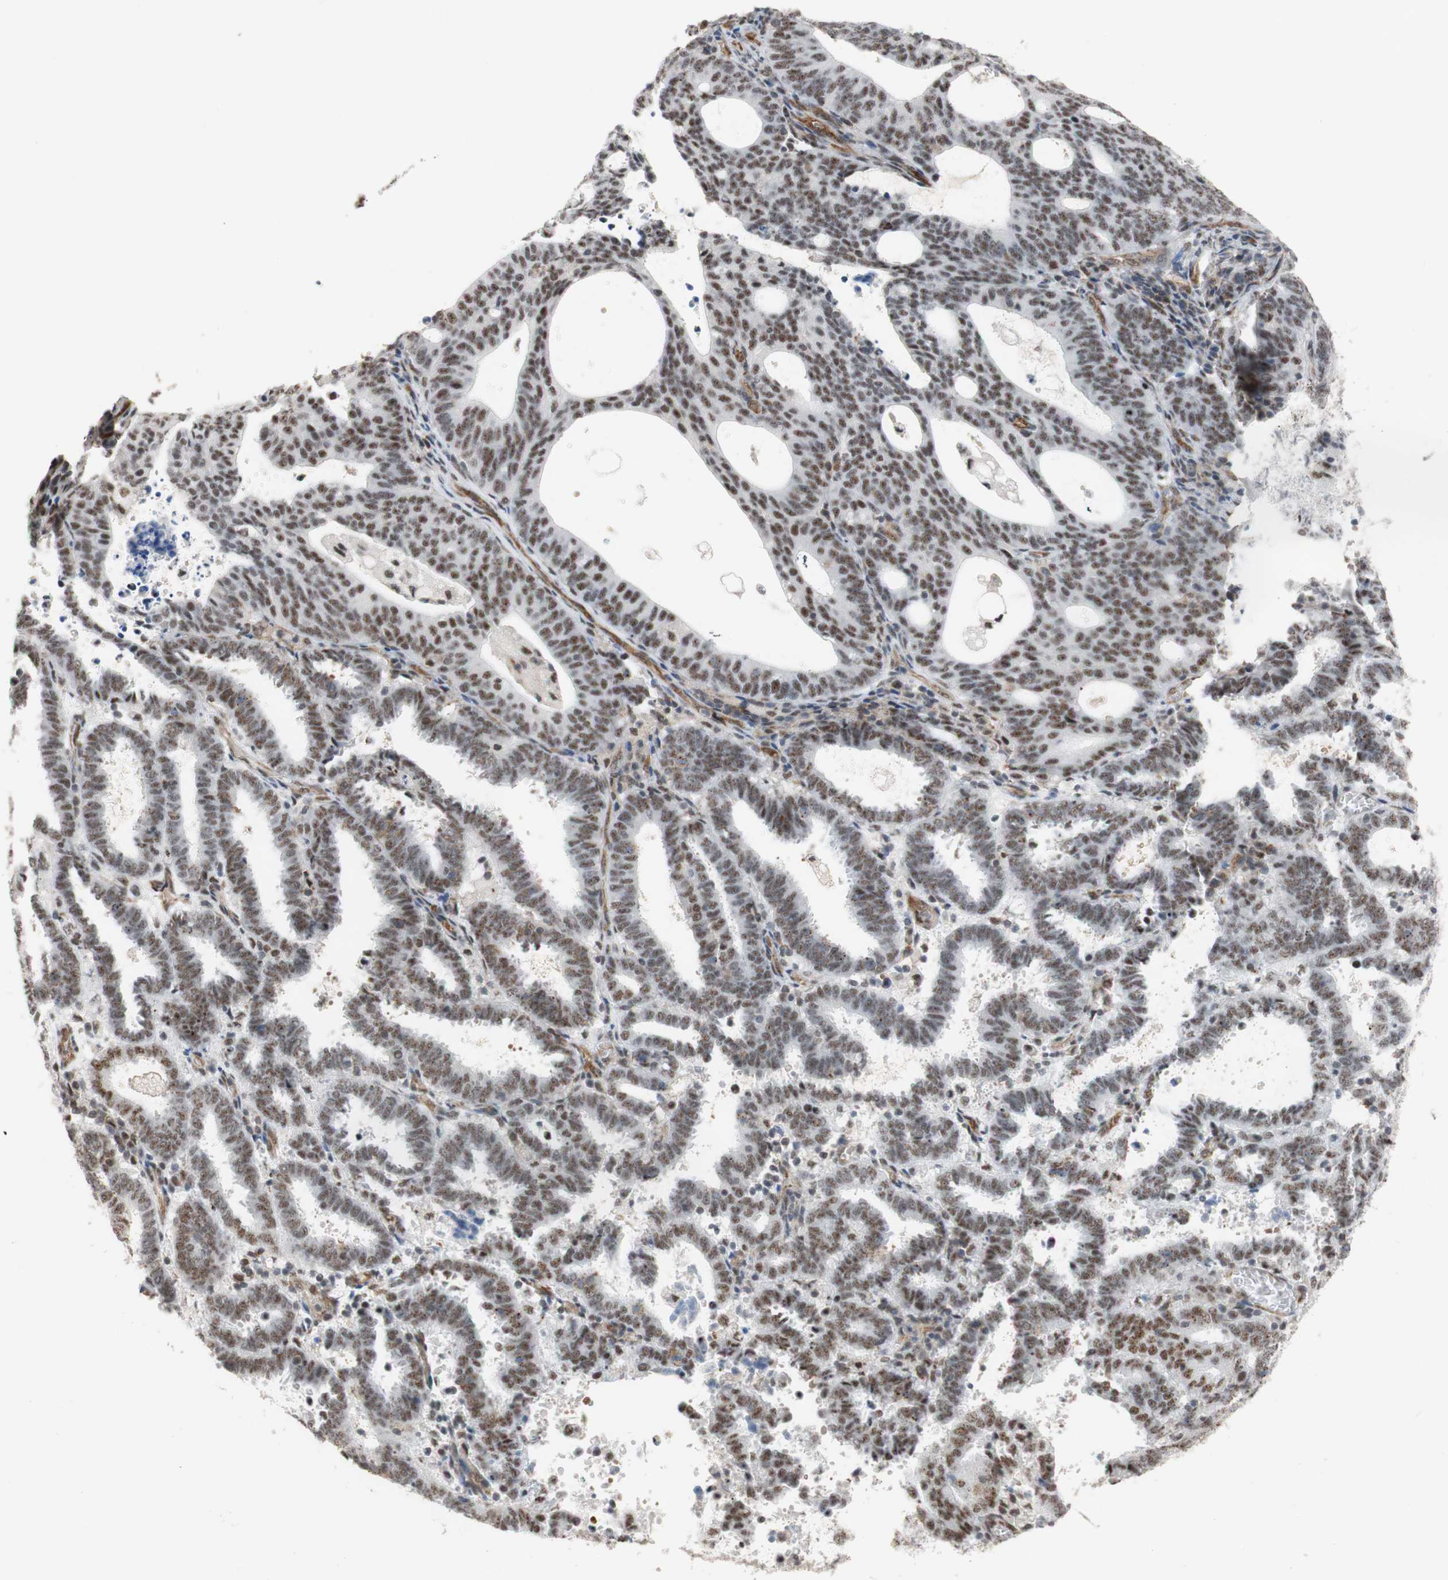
{"staining": {"intensity": "moderate", "quantity": ">75%", "location": "nuclear"}, "tissue": "endometrial cancer", "cell_type": "Tumor cells", "image_type": "cancer", "snomed": [{"axis": "morphology", "description": "Adenocarcinoma, NOS"}, {"axis": "topography", "description": "Uterus"}], "caption": "Tumor cells show medium levels of moderate nuclear positivity in approximately >75% of cells in human endometrial adenocarcinoma.", "gene": "SAP18", "patient": {"sex": "female", "age": 83}}